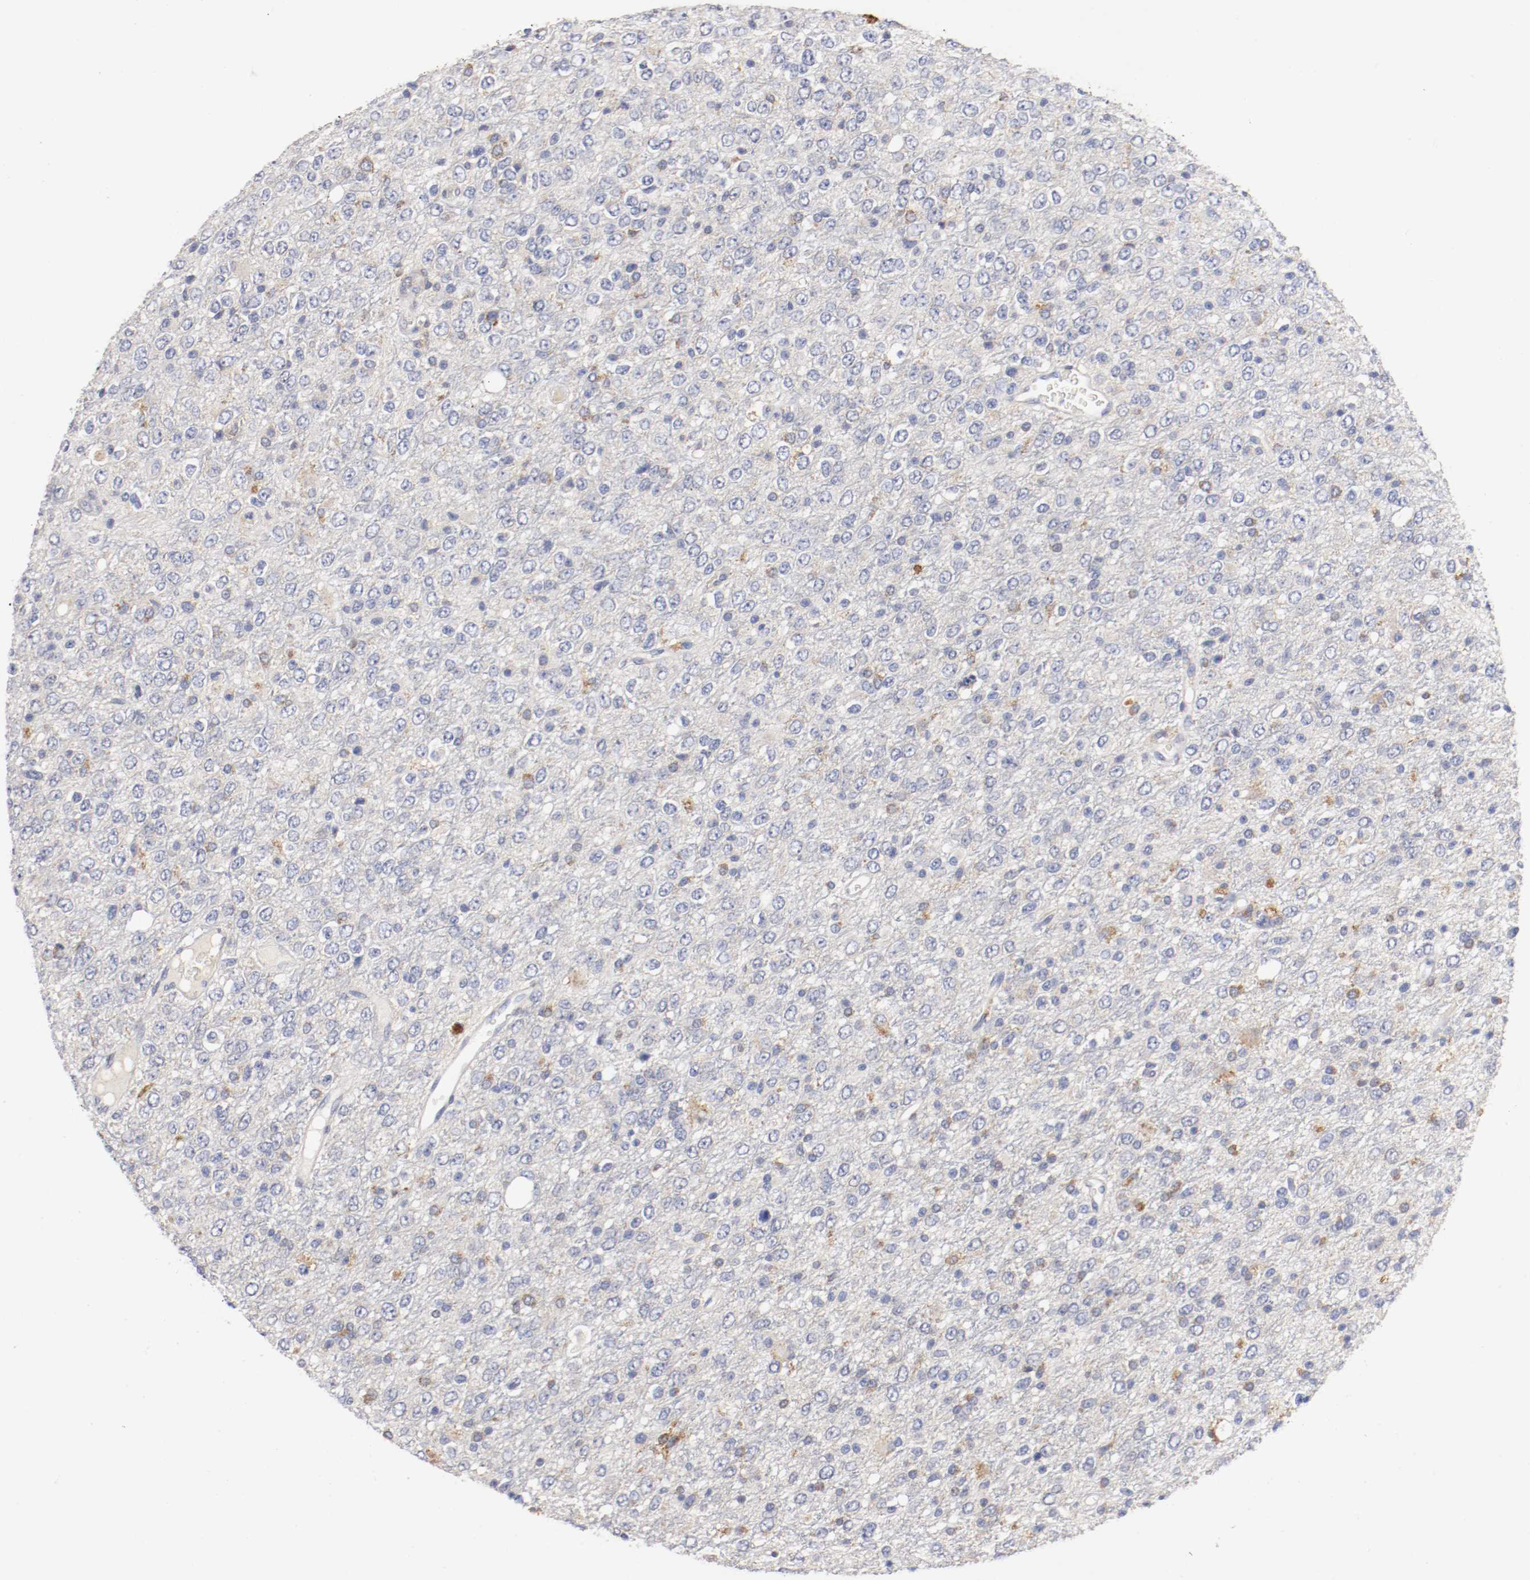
{"staining": {"intensity": "weak", "quantity": "<25%", "location": "cytoplasmic/membranous"}, "tissue": "glioma", "cell_type": "Tumor cells", "image_type": "cancer", "snomed": [{"axis": "morphology", "description": "Glioma, malignant, High grade"}, {"axis": "topography", "description": "pancreas cauda"}], "caption": "The immunohistochemistry photomicrograph has no significant positivity in tumor cells of high-grade glioma (malignant) tissue. Nuclei are stained in blue.", "gene": "TRAF2", "patient": {"sex": "male", "age": 60}}